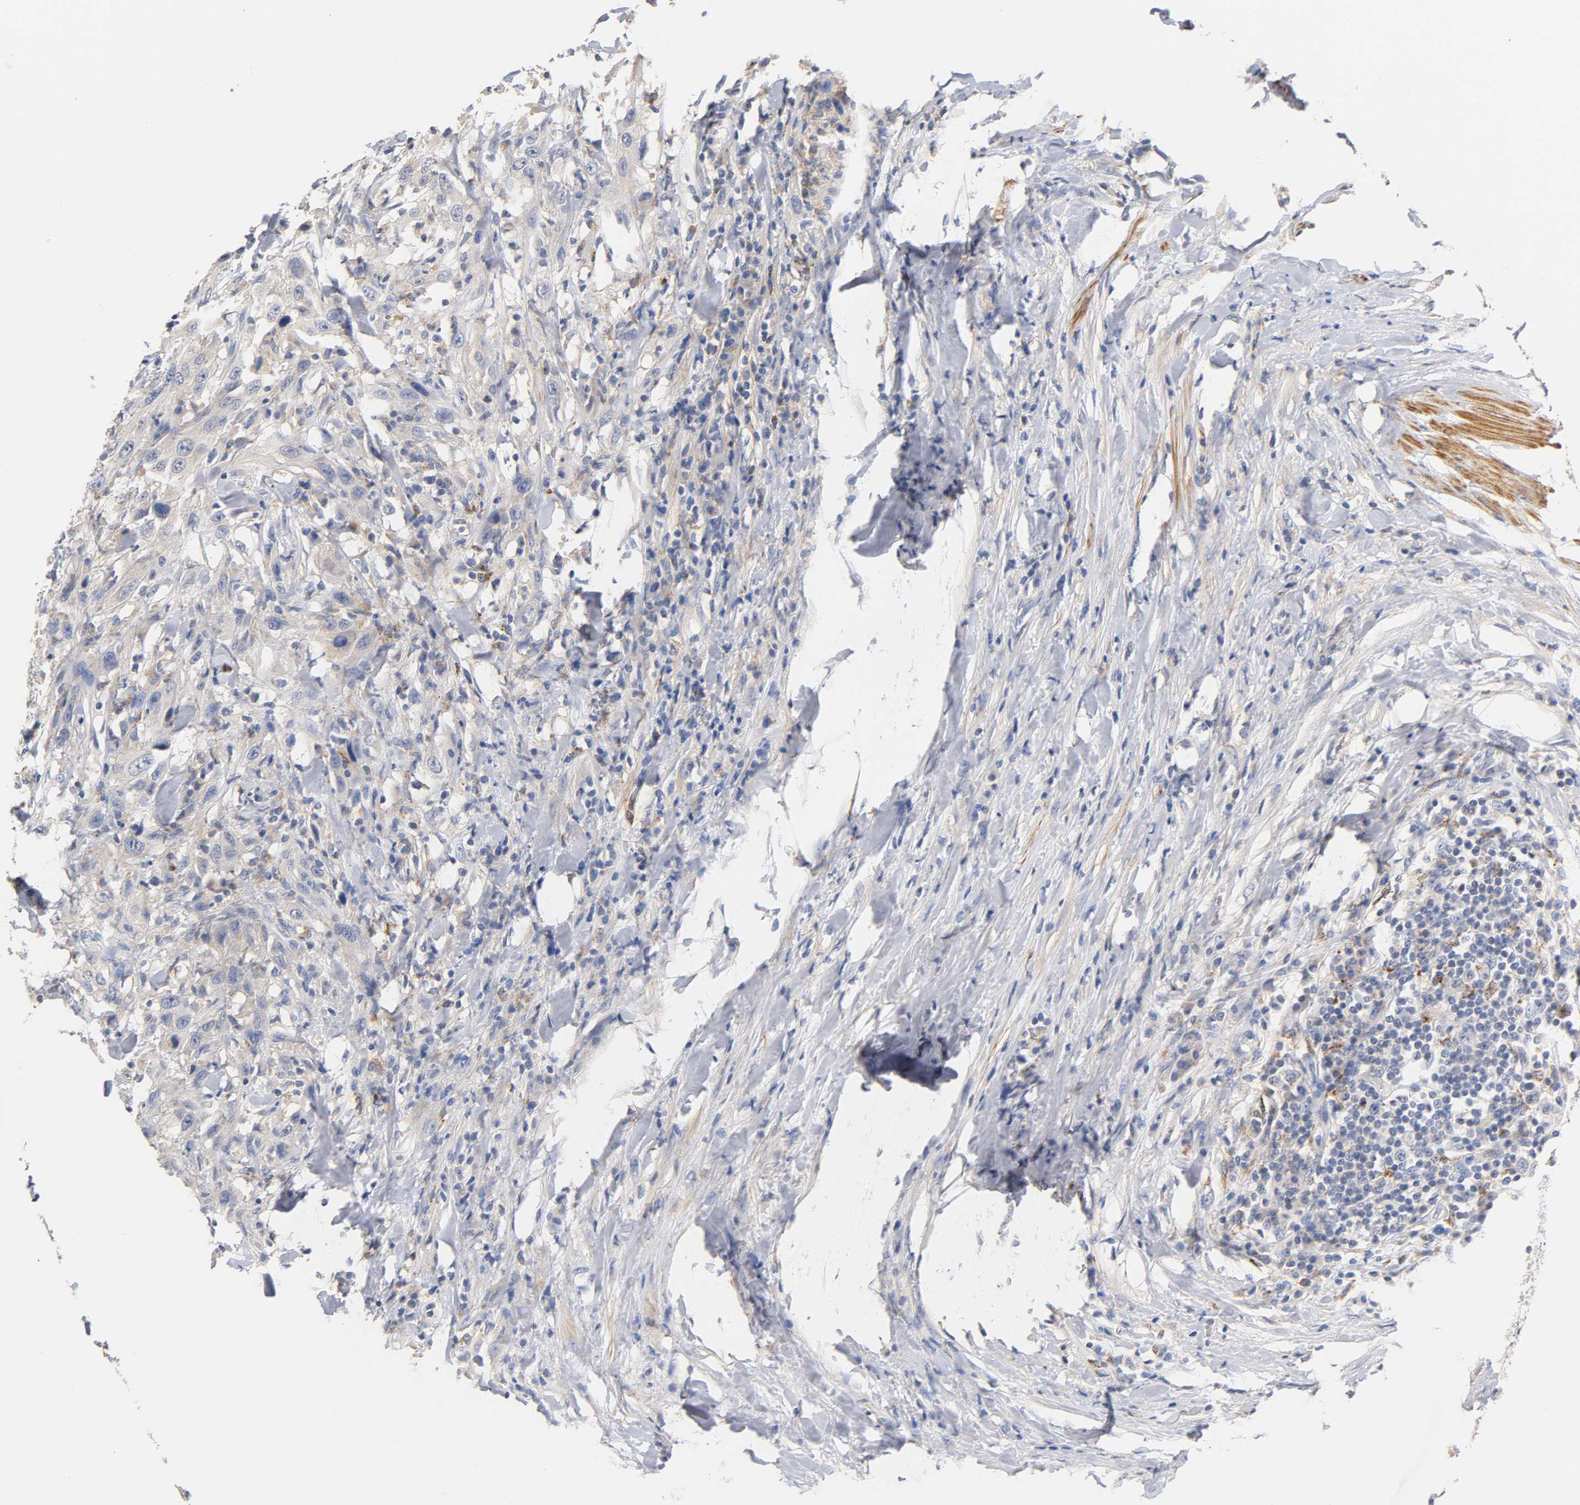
{"staining": {"intensity": "negative", "quantity": "none", "location": "none"}, "tissue": "urothelial cancer", "cell_type": "Tumor cells", "image_type": "cancer", "snomed": [{"axis": "morphology", "description": "Urothelial carcinoma, High grade"}, {"axis": "topography", "description": "Urinary bladder"}], "caption": "Tumor cells are negative for brown protein staining in urothelial cancer.", "gene": "SEMA5A", "patient": {"sex": "male", "age": 61}}